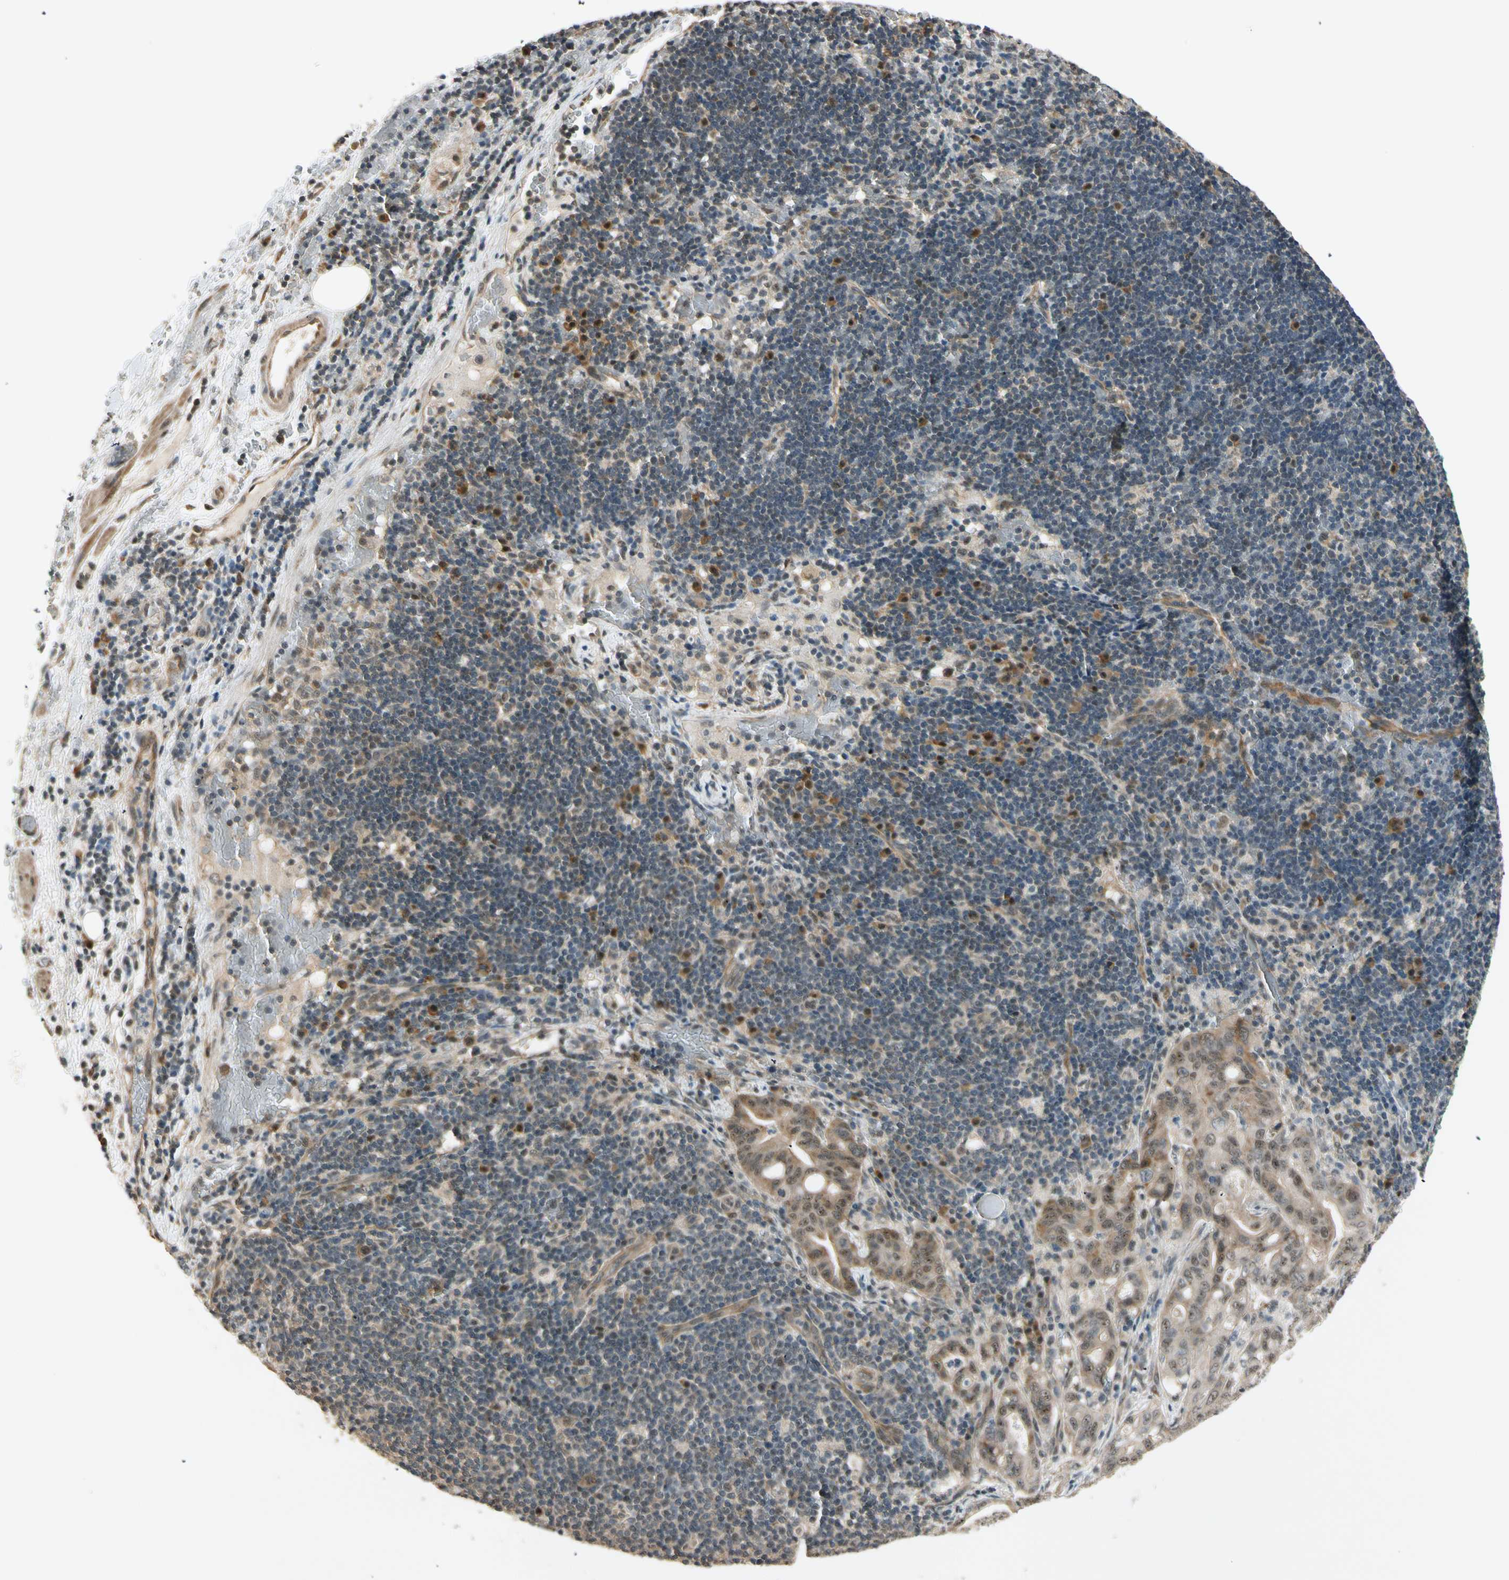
{"staining": {"intensity": "moderate", "quantity": ">75%", "location": "cytoplasmic/membranous"}, "tissue": "liver cancer", "cell_type": "Tumor cells", "image_type": "cancer", "snomed": [{"axis": "morphology", "description": "Cholangiocarcinoma"}, {"axis": "topography", "description": "Liver"}], "caption": "Protein analysis of liver cancer tissue exhibits moderate cytoplasmic/membranous expression in approximately >75% of tumor cells.", "gene": "MCPH1", "patient": {"sex": "female", "age": 68}}